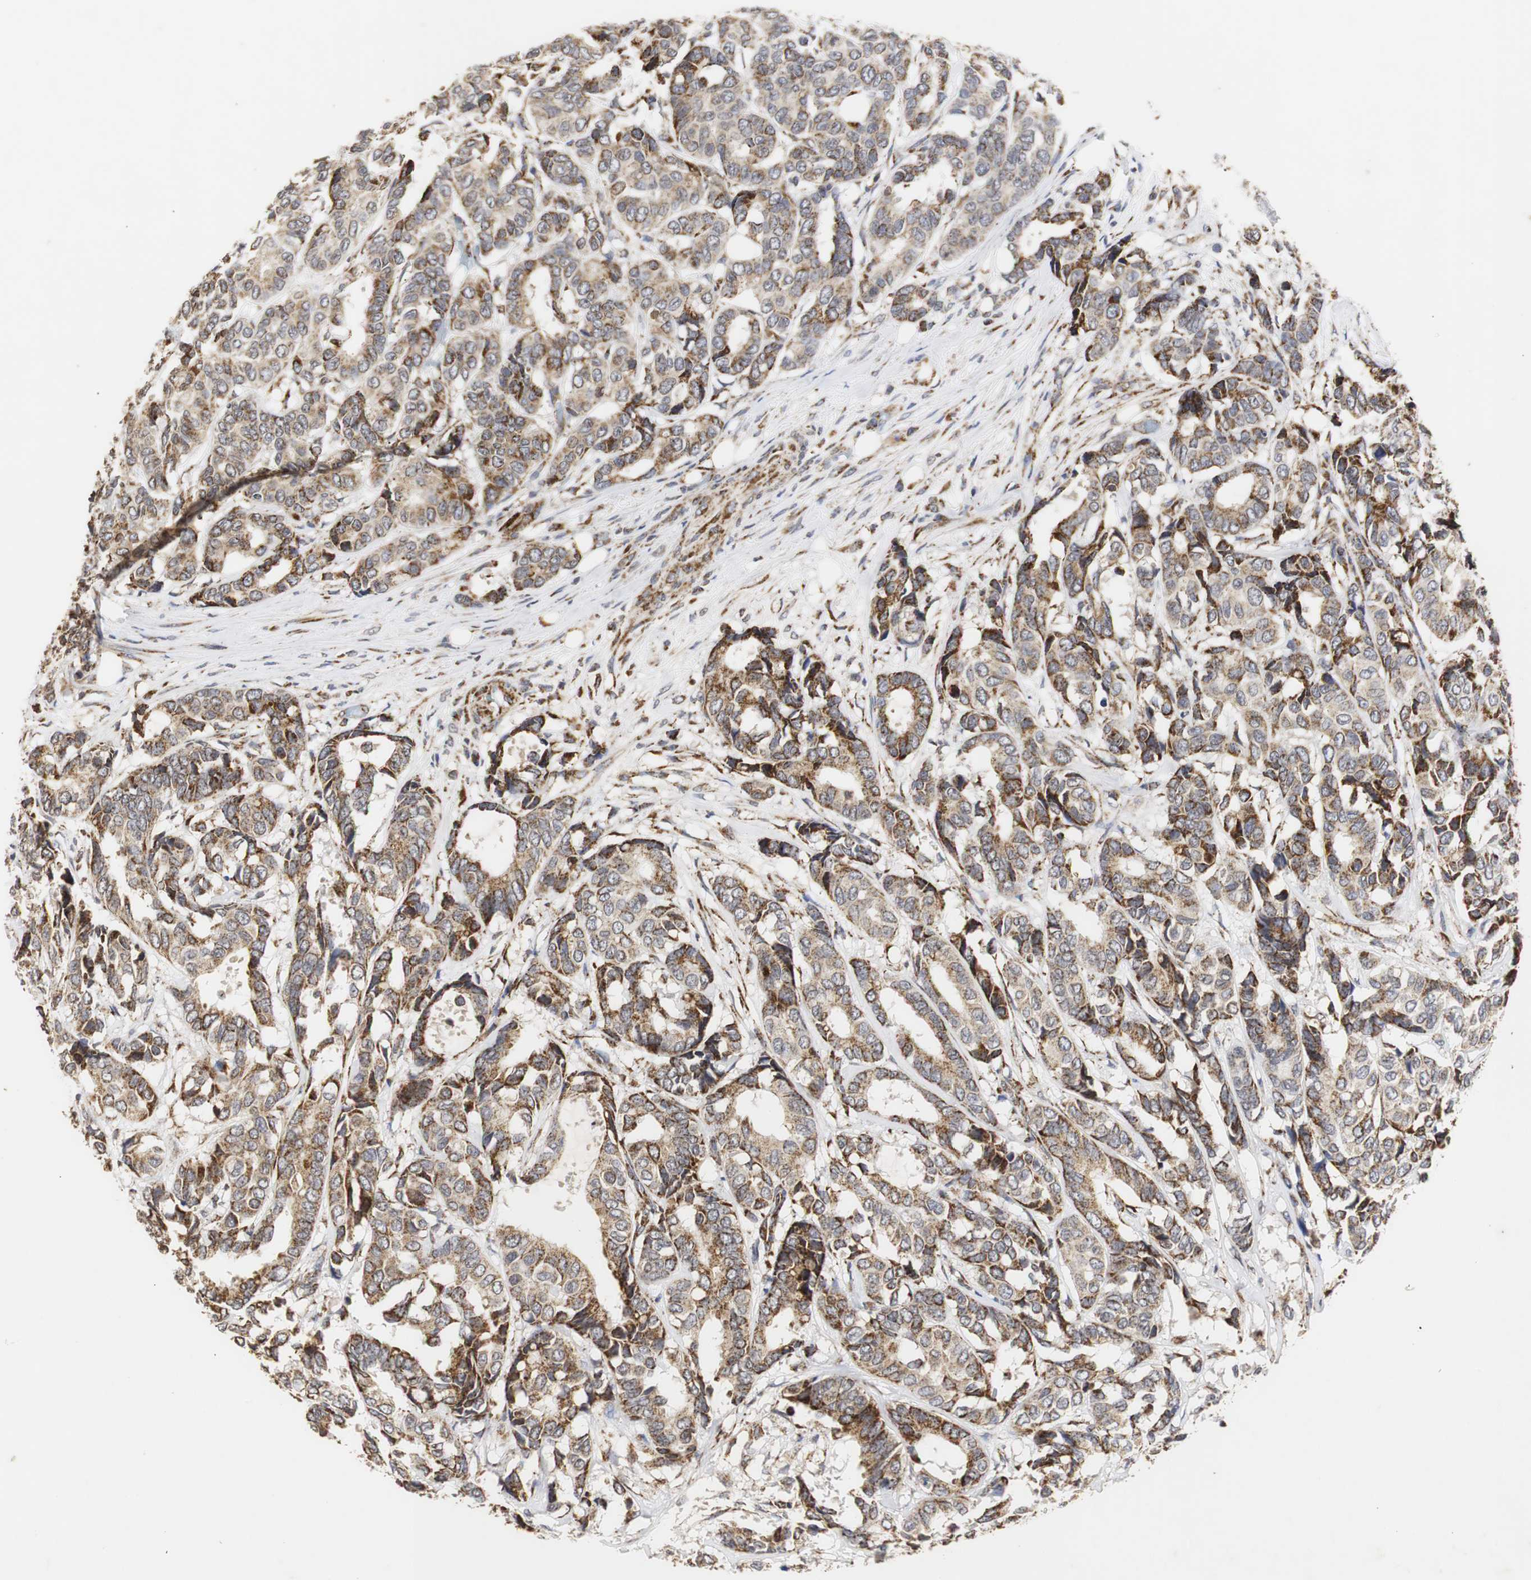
{"staining": {"intensity": "moderate", "quantity": "25%-75%", "location": "cytoplasmic/membranous"}, "tissue": "breast cancer", "cell_type": "Tumor cells", "image_type": "cancer", "snomed": [{"axis": "morphology", "description": "Duct carcinoma"}, {"axis": "topography", "description": "Breast"}], "caption": "A medium amount of moderate cytoplasmic/membranous expression is present in approximately 25%-75% of tumor cells in breast infiltrating ductal carcinoma tissue. The staining was performed using DAB (3,3'-diaminobenzidine), with brown indicating positive protein expression. Nuclei are stained blue with hematoxylin.", "gene": "HSD17B10", "patient": {"sex": "female", "age": 87}}